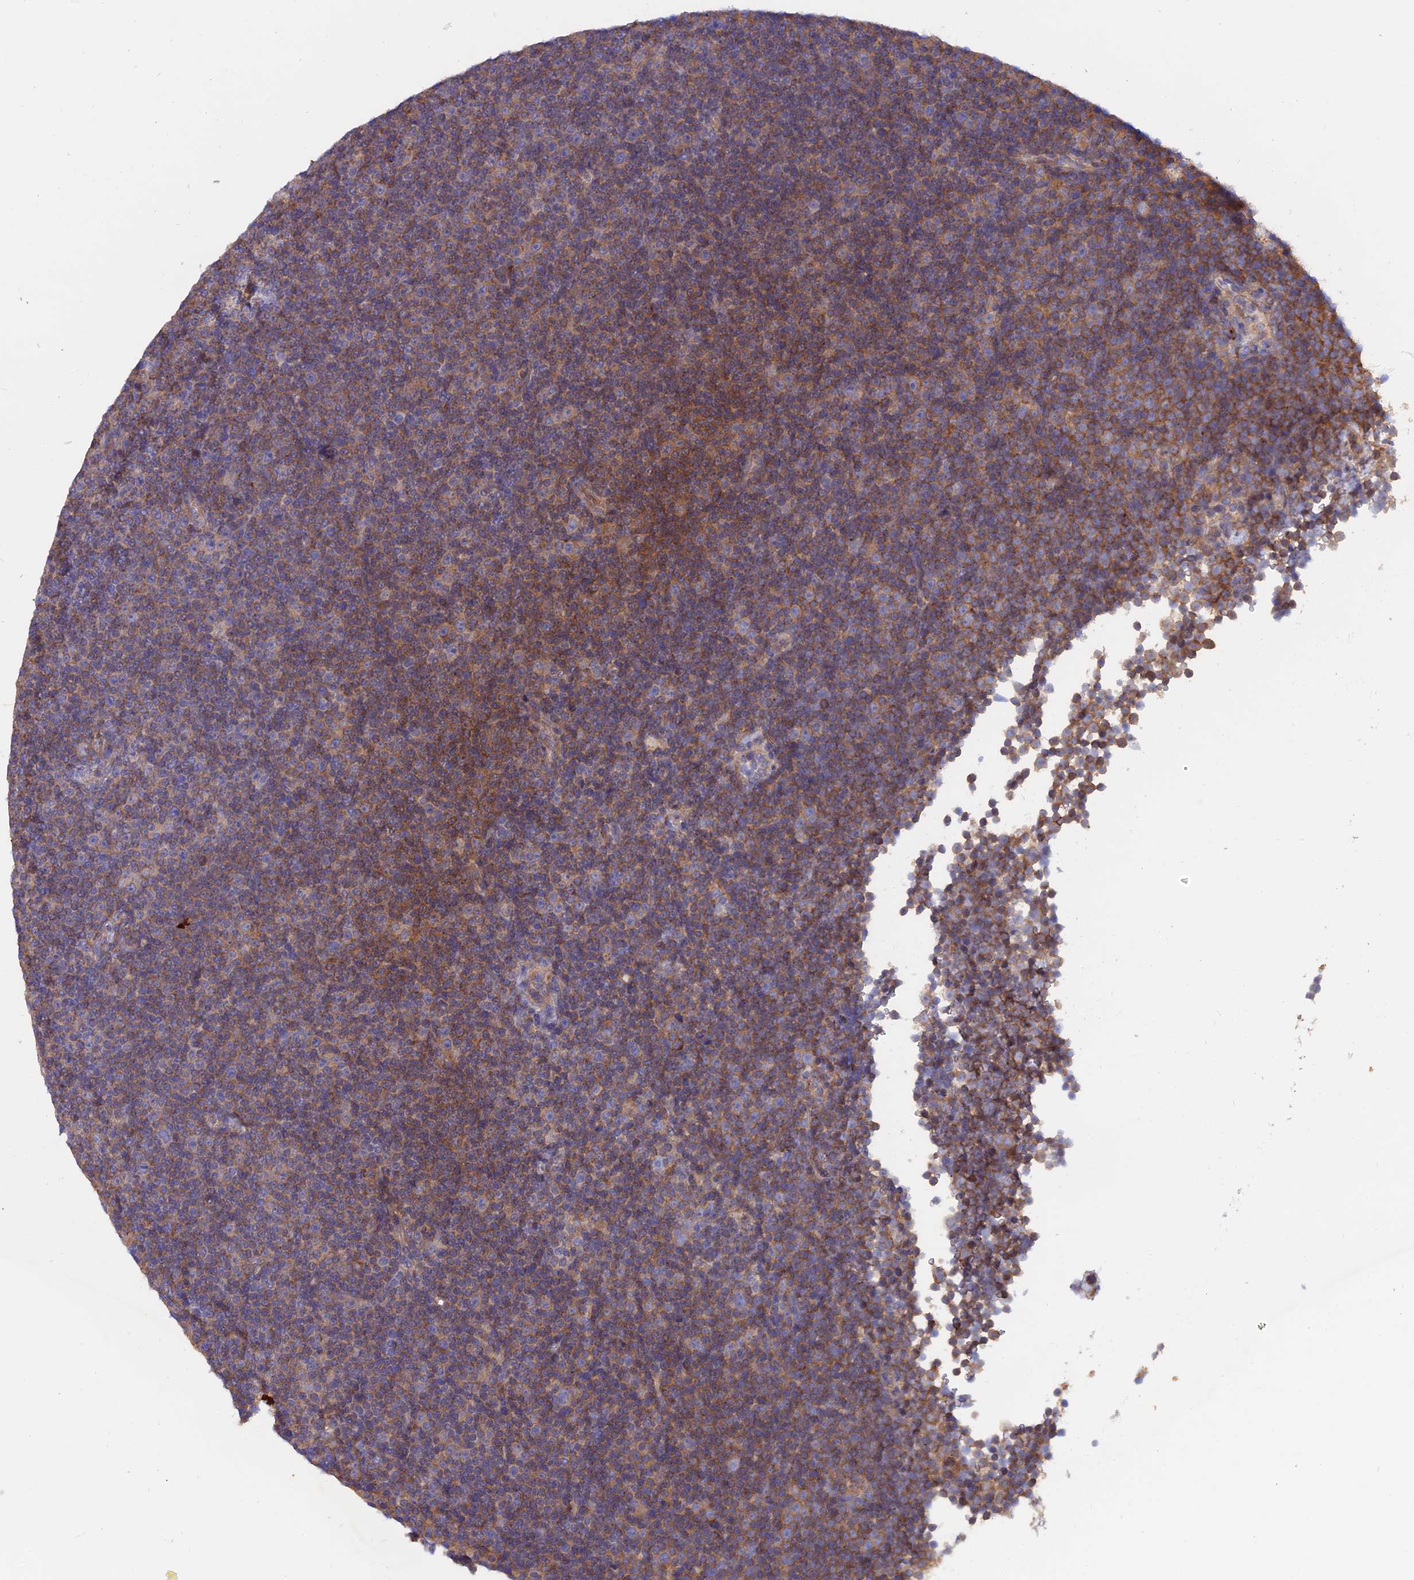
{"staining": {"intensity": "moderate", "quantity": ">75%", "location": "cytoplasmic/membranous"}, "tissue": "lymphoma", "cell_type": "Tumor cells", "image_type": "cancer", "snomed": [{"axis": "morphology", "description": "Malignant lymphoma, non-Hodgkin's type, Low grade"}, {"axis": "topography", "description": "Lymph node"}], "caption": "Lymphoma stained for a protein (brown) displays moderate cytoplasmic/membranous positive positivity in approximately >75% of tumor cells.", "gene": "HYCC1", "patient": {"sex": "female", "age": 67}}